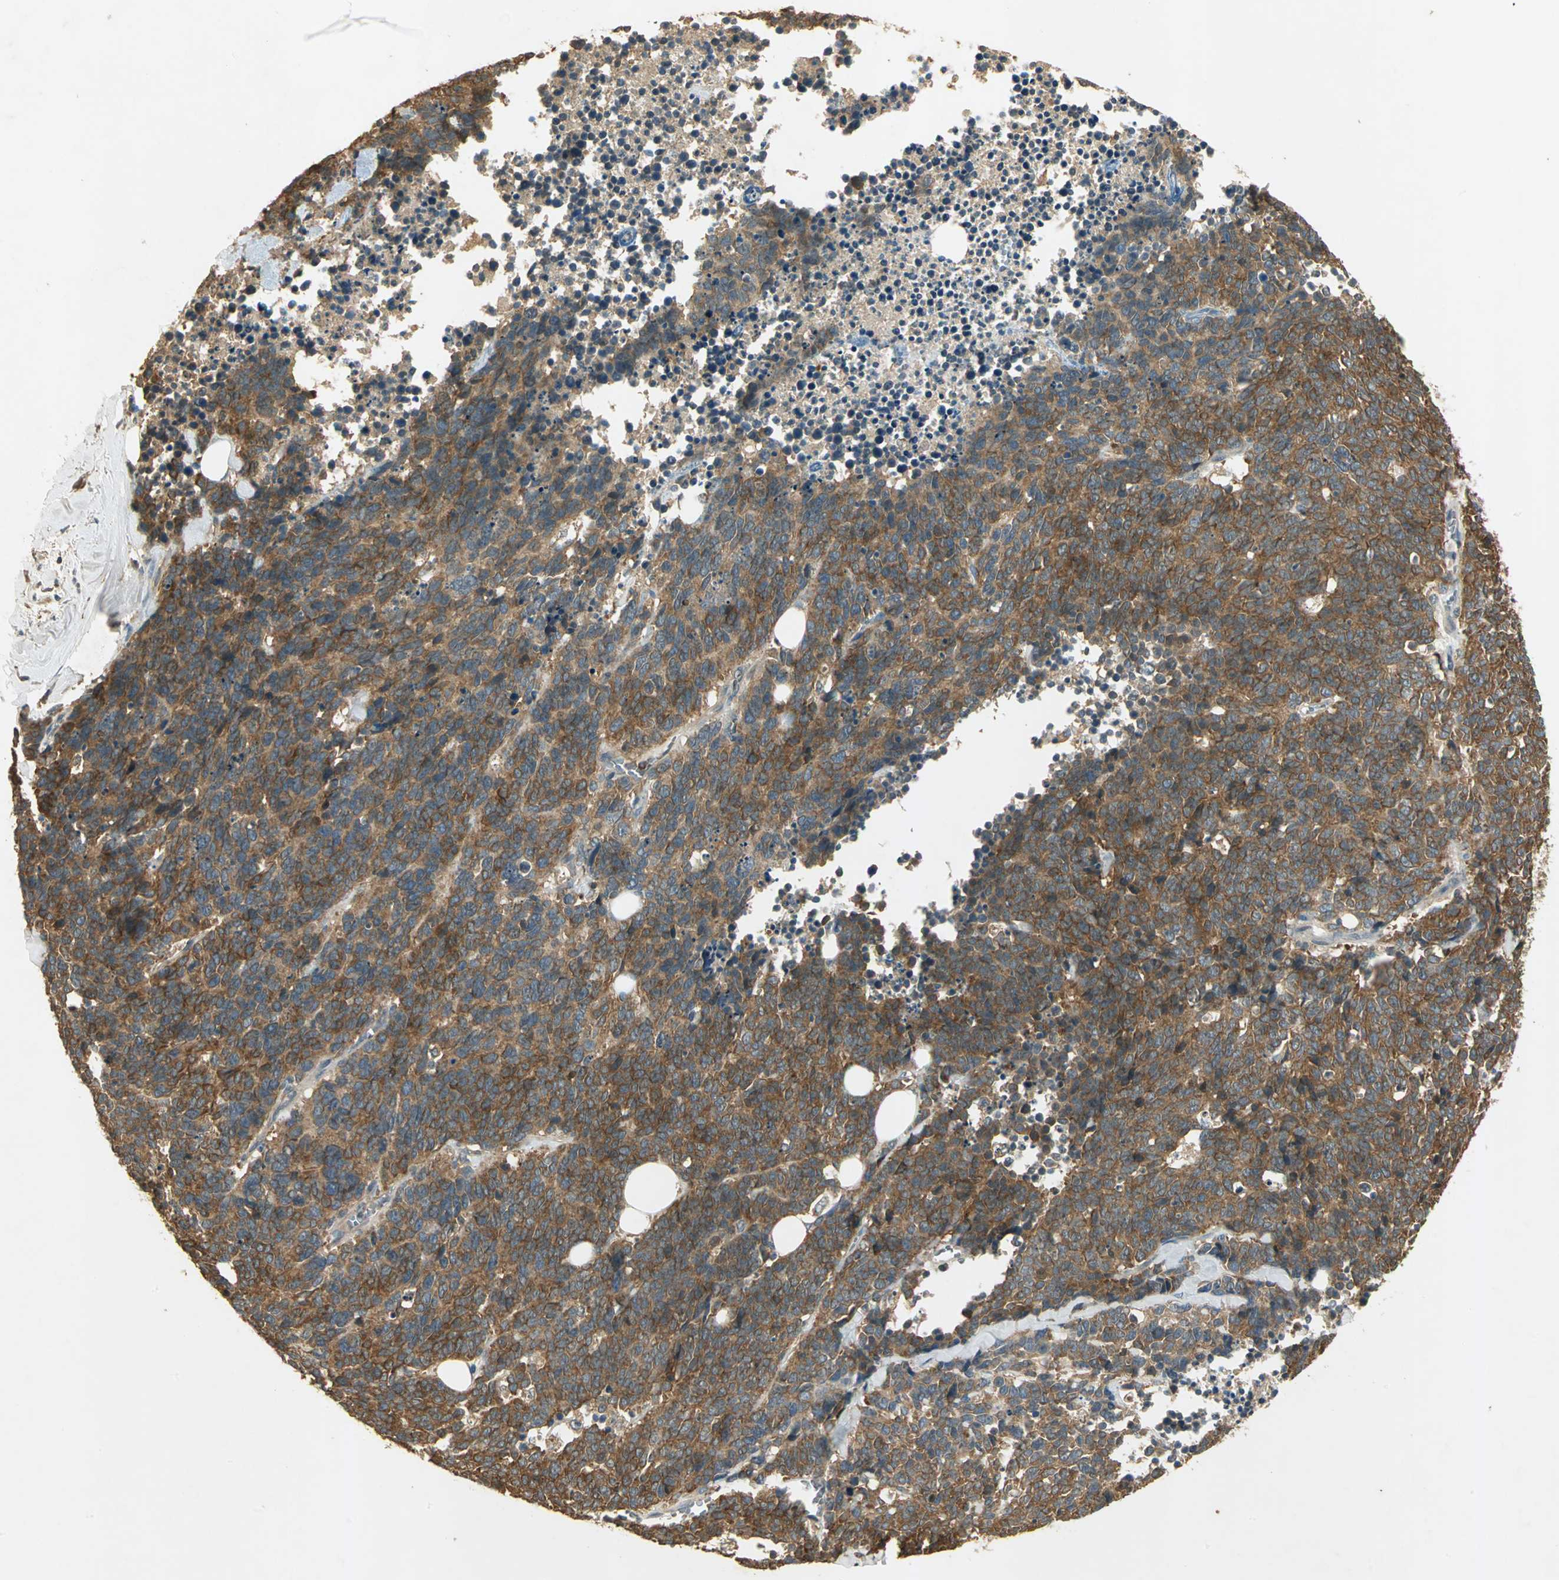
{"staining": {"intensity": "strong", "quantity": ">75%", "location": "cytoplasmic/membranous"}, "tissue": "lung cancer", "cell_type": "Tumor cells", "image_type": "cancer", "snomed": [{"axis": "morphology", "description": "Neoplasm, malignant, NOS"}, {"axis": "topography", "description": "Lung"}], "caption": "A histopathology image of lung cancer stained for a protein reveals strong cytoplasmic/membranous brown staining in tumor cells. The staining is performed using DAB (3,3'-diaminobenzidine) brown chromogen to label protein expression. The nuclei are counter-stained blue using hematoxylin.", "gene": "KEAP1", "patient": {"sex": "female", "age": 58}}